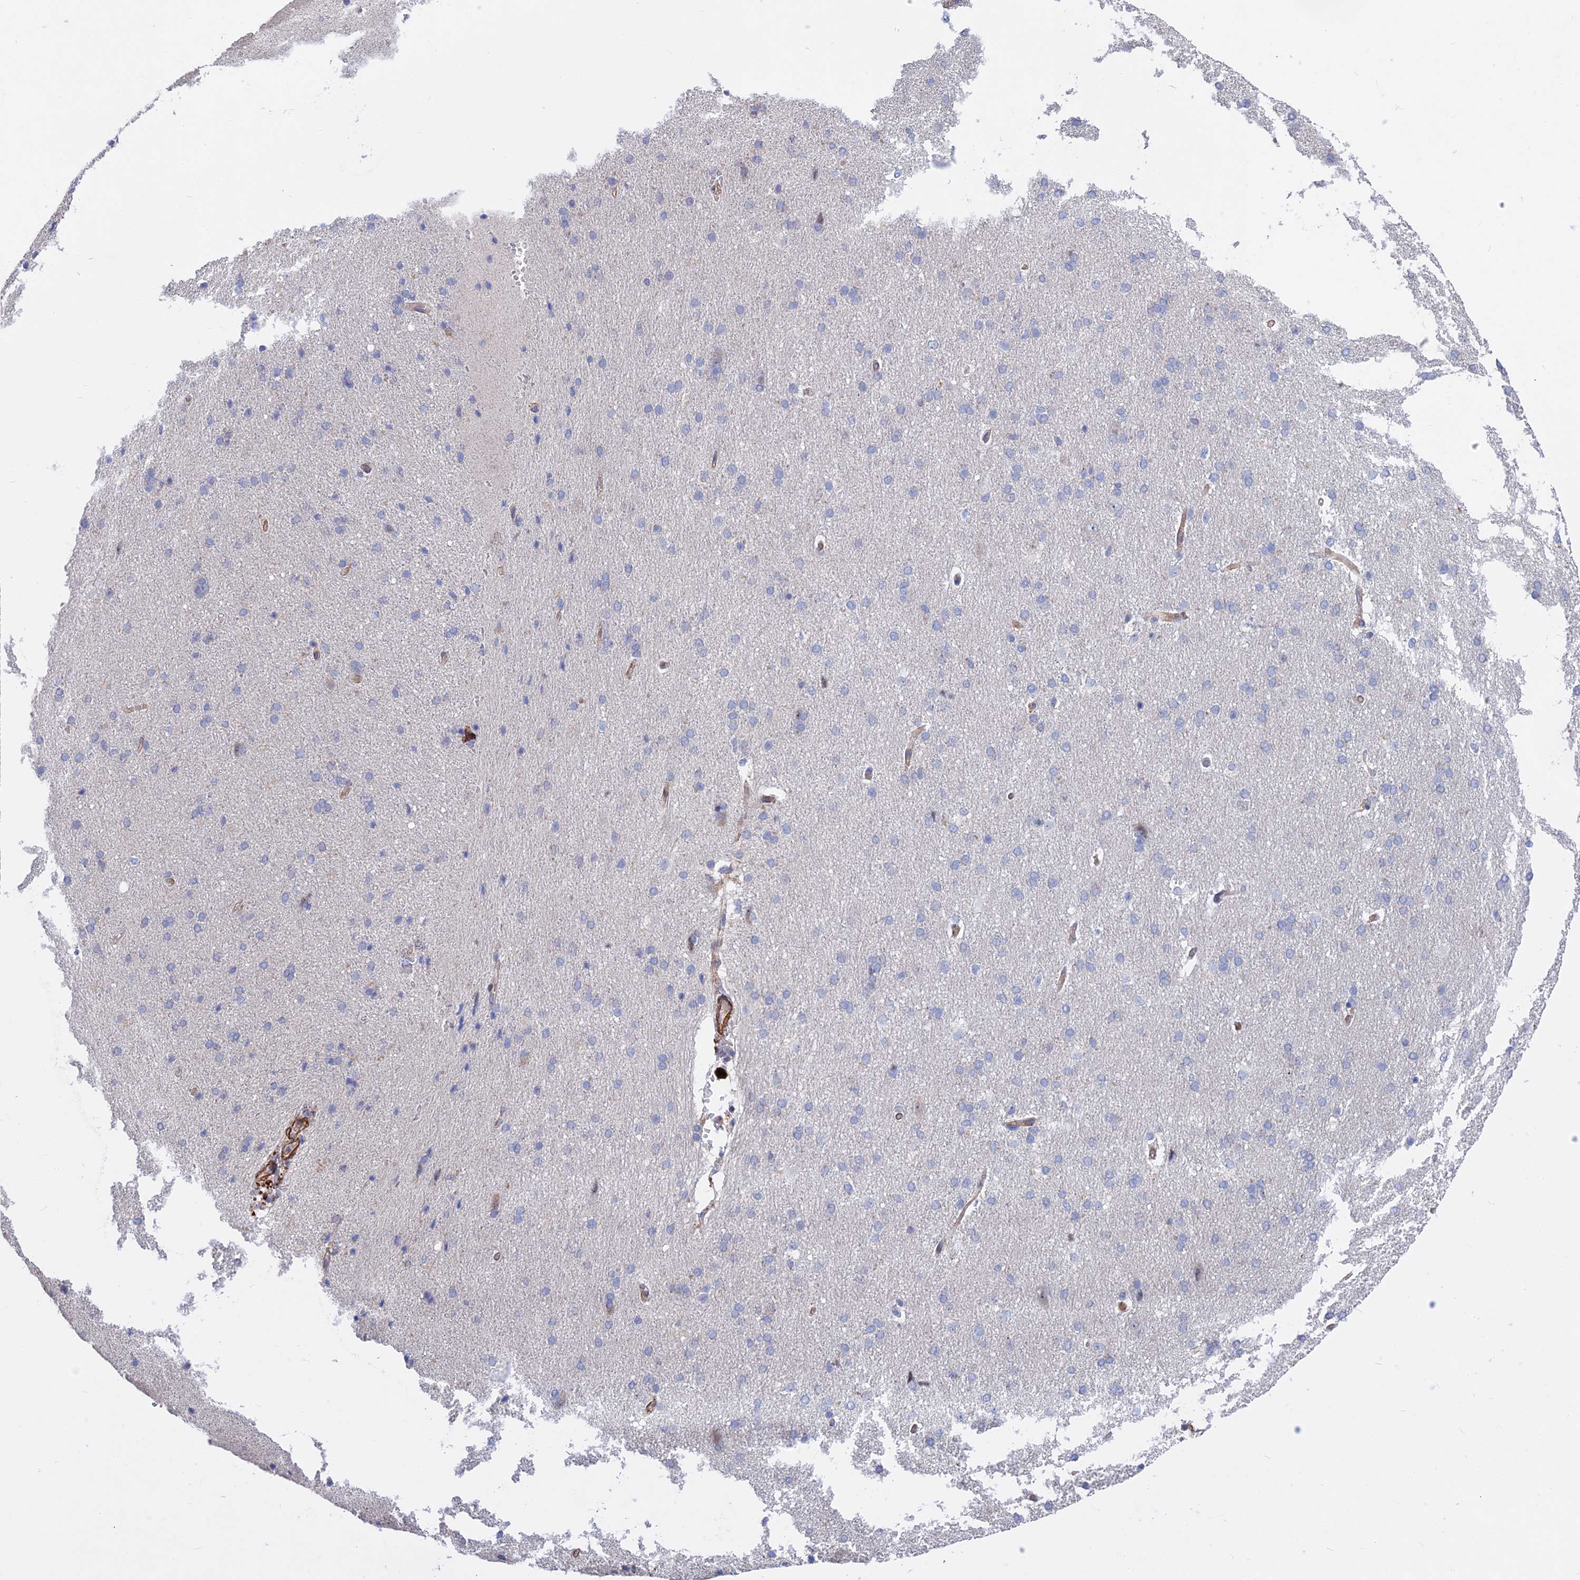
{"staining": {"intensity": "moderate", "quantity": "25%-75%", "location": "cytoplasmic/membranous"}, "tissue": "cerebral cortex", "cell_type": "Endothelial cells", "image_type": "normal", "snomed": [{"axis": "morphology", "description": "Normal tissue, NOS"}, {"axis": "topography", "description": "Cerebral cortex"}], "caption": "Immunohistochemistry photomicrograph of benign cerebral cortex: human cerebral cortex stained using immunohistochemistry demonstrates medium levels of moderate protein expression localized specifically in the cytoplasmic/membranous of endothelial cells, appearing as a cytoplasmic/membranous brown color.", "gene": "LYPD5", "patient": {"sex": "male", "age": 62}}